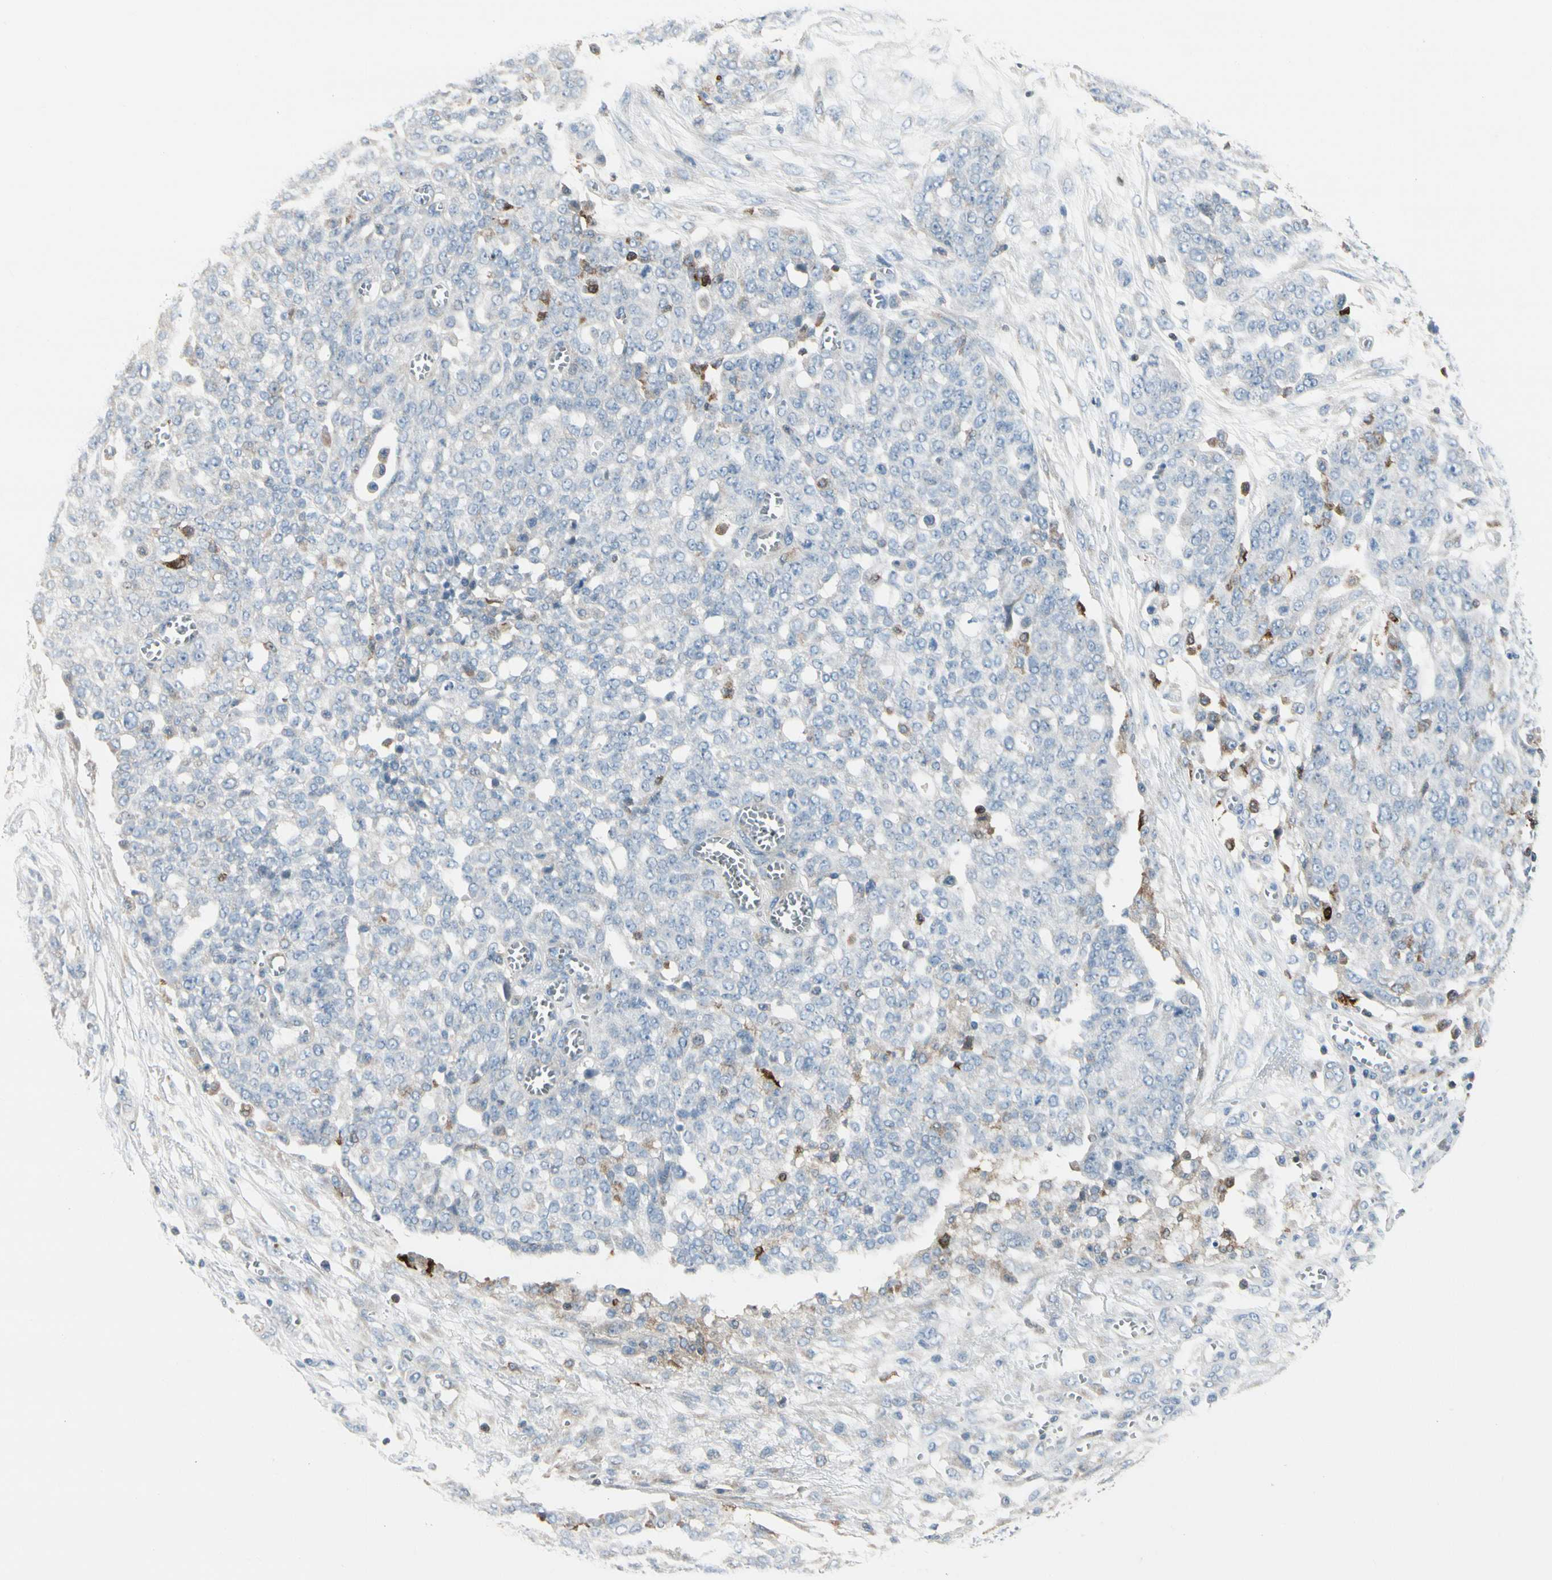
{"staining": {"intensity": "weak", "quantity": "<25%", "location": "cytoplasmic/membranous"}, "tissue": "ovarian cancer", "cell_type": "Tumor cells", "image_type": "cancer", "snomed": [{"axis": "morphology", "description": "Cystadenocarcinoma, serous, NOS"}, {"axis": "topography", "description": "Soft tissue"}, {"axis": "topography", "description": "Ovary"}], "caption": "Histopathology image shows no significant protein expression in tumor cells of ovarian cancer. (DAB (3,3'-diaminobenzidine) immunohistochemistry with hematoxylin counter stain).", "gene": "TRAF1", "patient": {"sex": "female", "age": 57}}